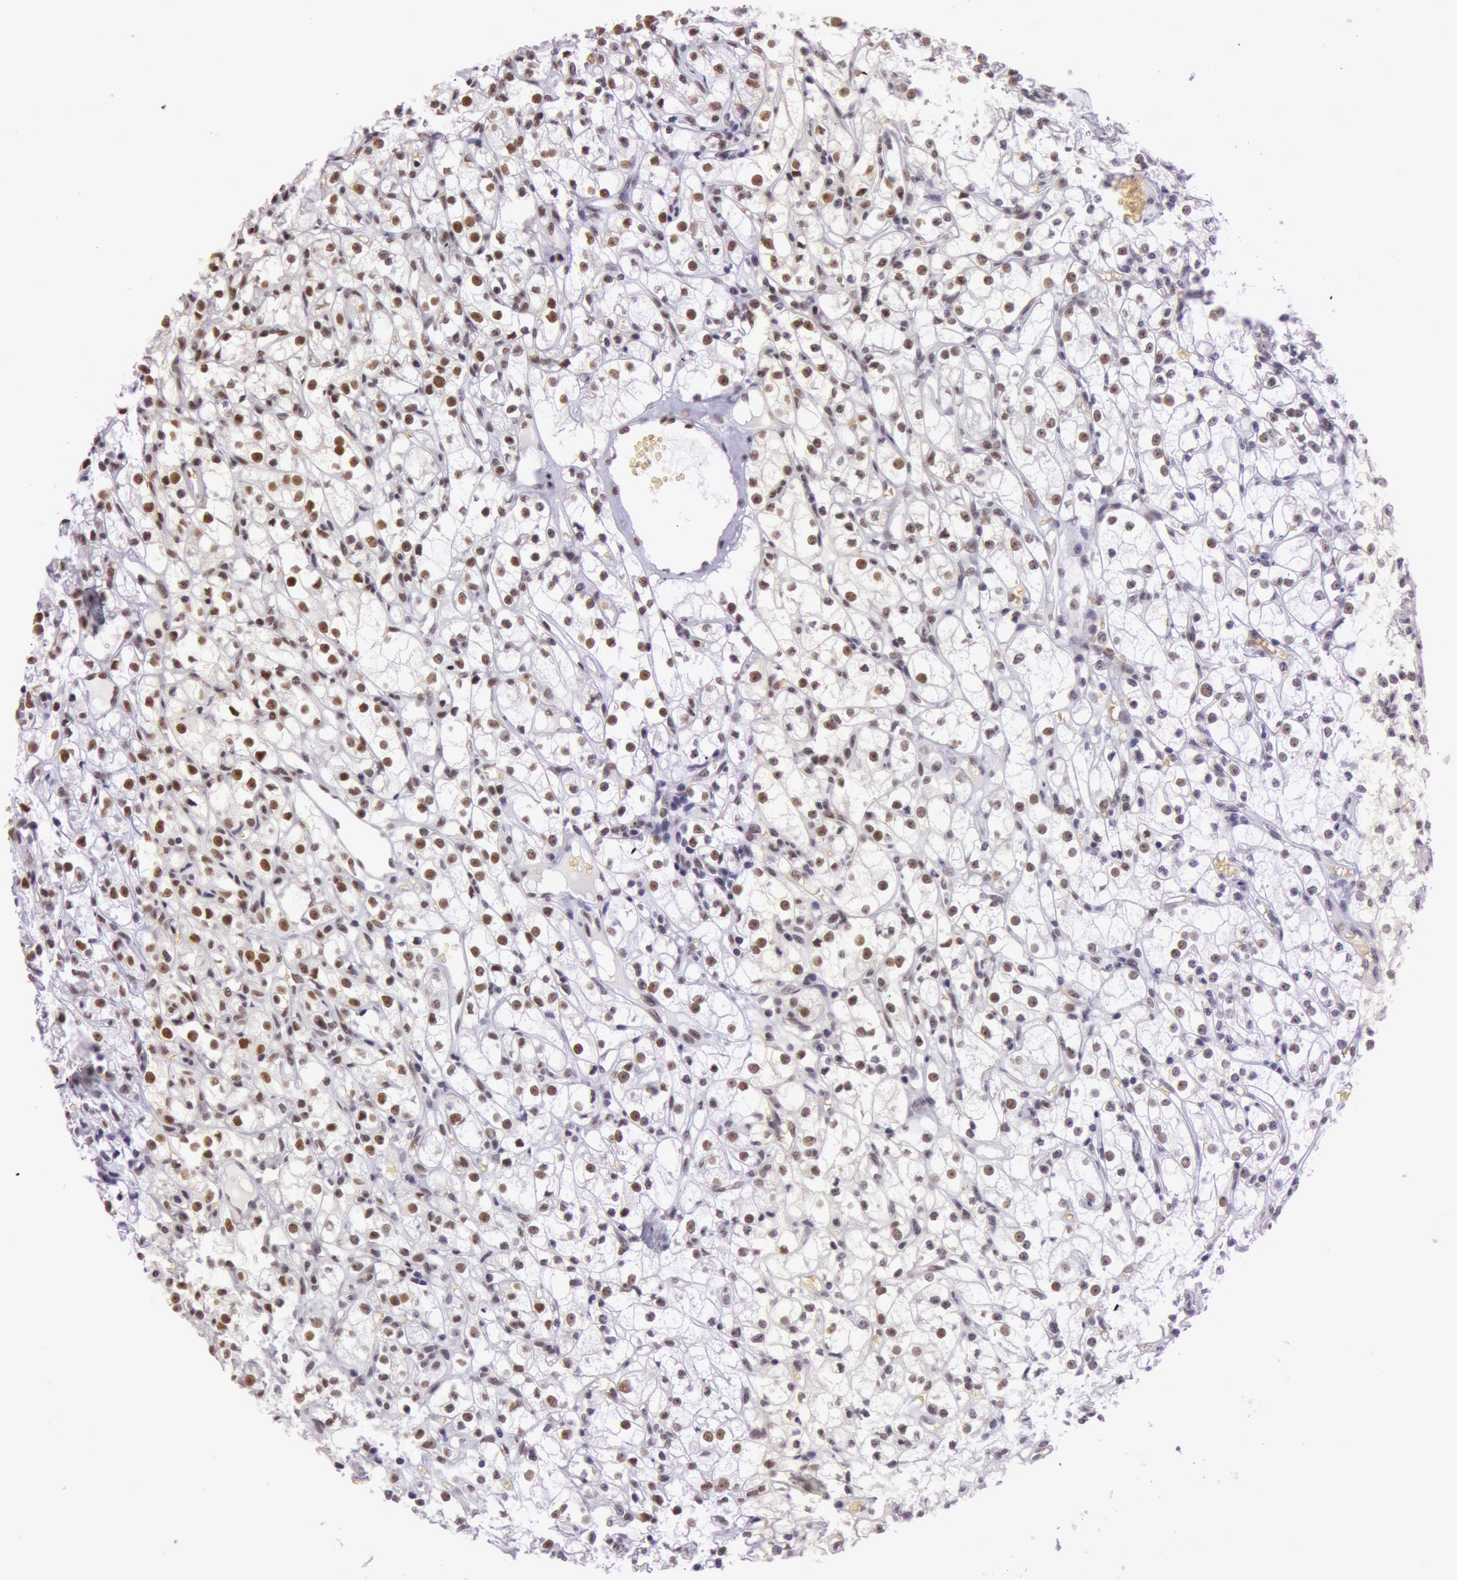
{"staining": {"intensity": "moderate", "quantity": ">75%", "location": "nuclear"}, "tissue": "renal cancer", "cell_type": "Tumor cells", "image_type": "cancer", "snomed": [{"axis": "morphology", "description": "Adenocarcinoma, NOS"}, {"axis": "topography", "description": "Kidney"}], "caption": "Moderate nuclear staining for a protein is present in about >75% of tumor cells of renal cancer using immunohistochemistry (IHC).", "gene": "NBN", "patient": {"sex": "male", "age": 61}}